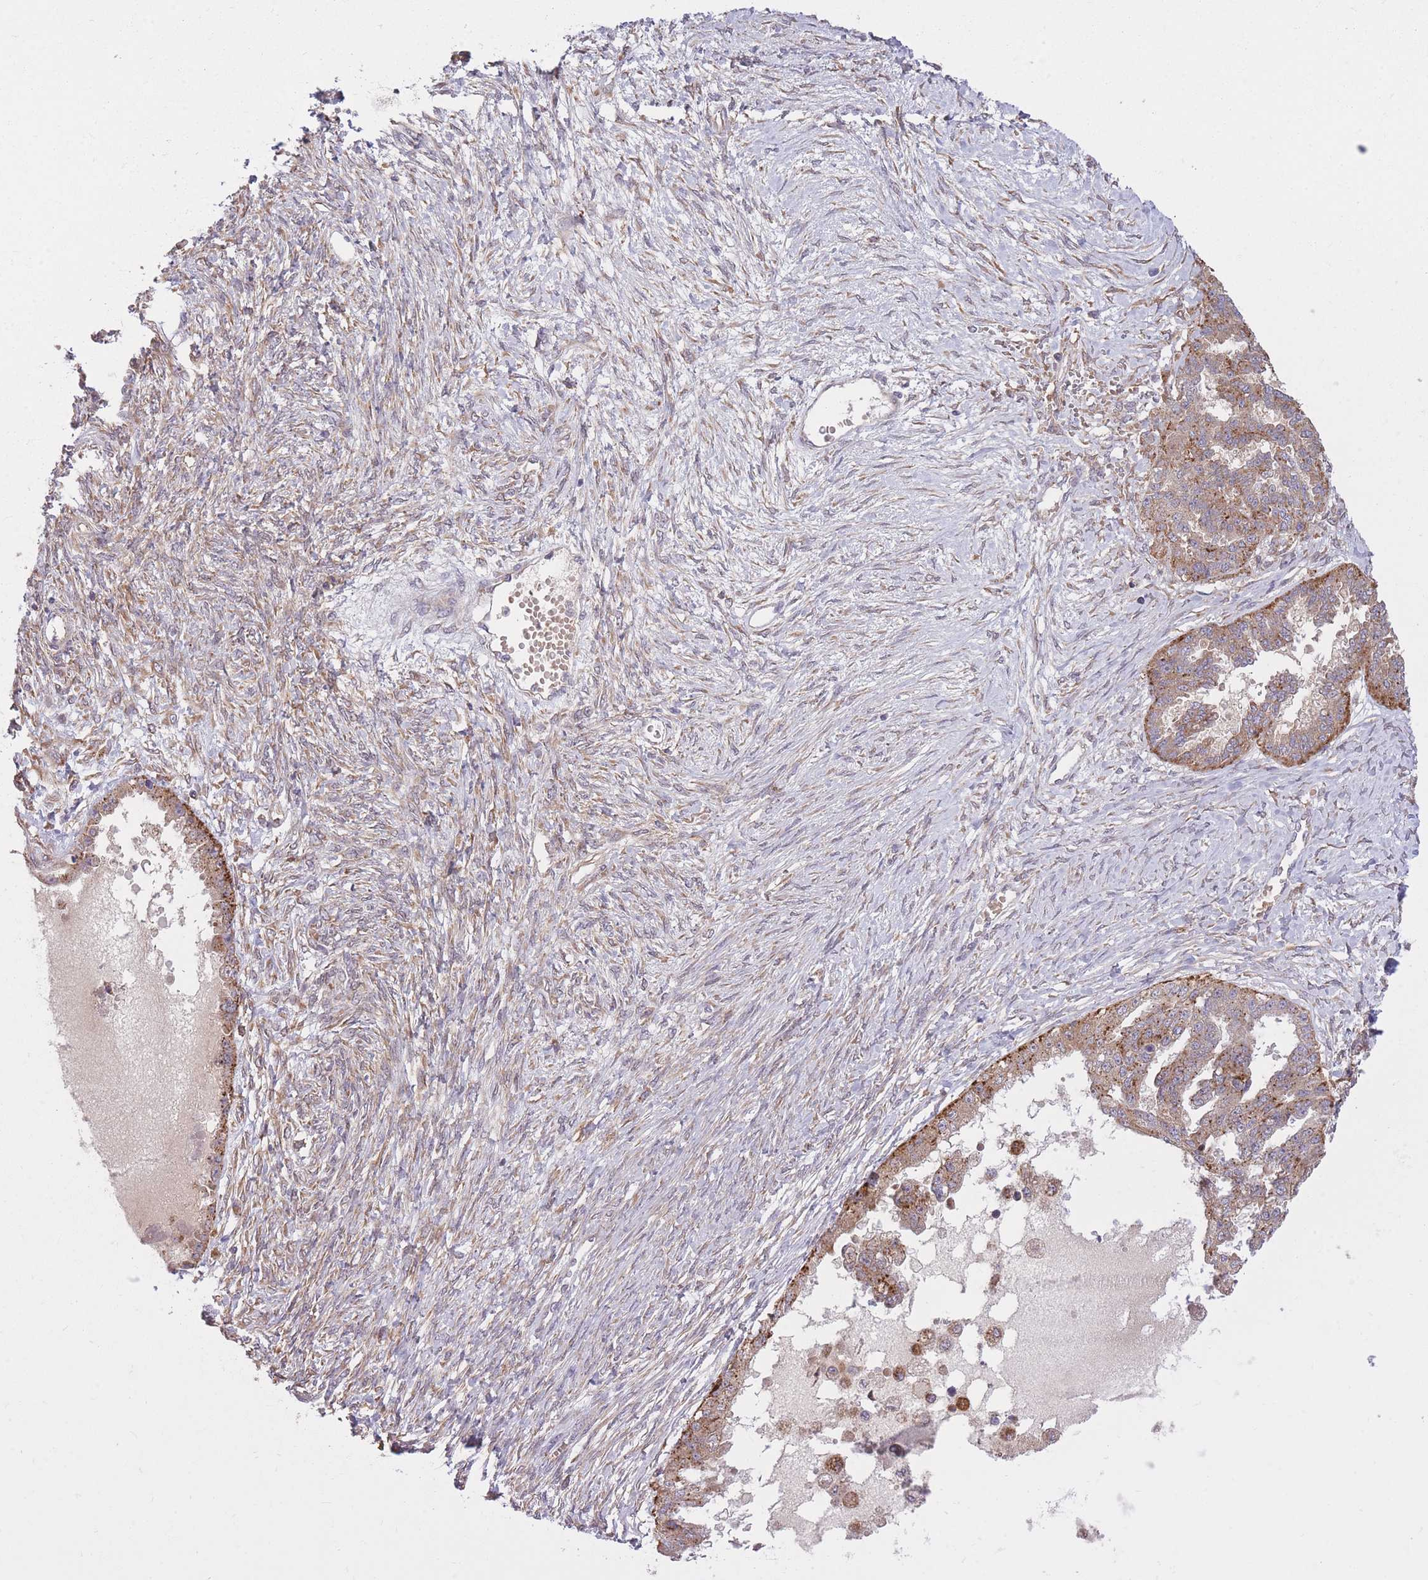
{"staining": {"intensity": "moderate", "quantity": ">75%", "location": "cytoplasmic/membranous"}, "tissue": "ovarian cancer", "cell_type": "Tumor cells", "image_type": "cancer", "snomed": [{"axis": "morphology", "description": "Cystadenocarcinoma, serous, NOS"}, {"axis": "topography", "description": "Ovary"}], "caption": "Ovarian cancer (serous cystadenocarcinoma) was stained to show a protein in brown. There is medium levels of moderate cytoplasmic/membranous positivity in approximately >75% of tumor cells.", "gene": "POLR3F", "patient": {"sex": "female", "age": 58}}